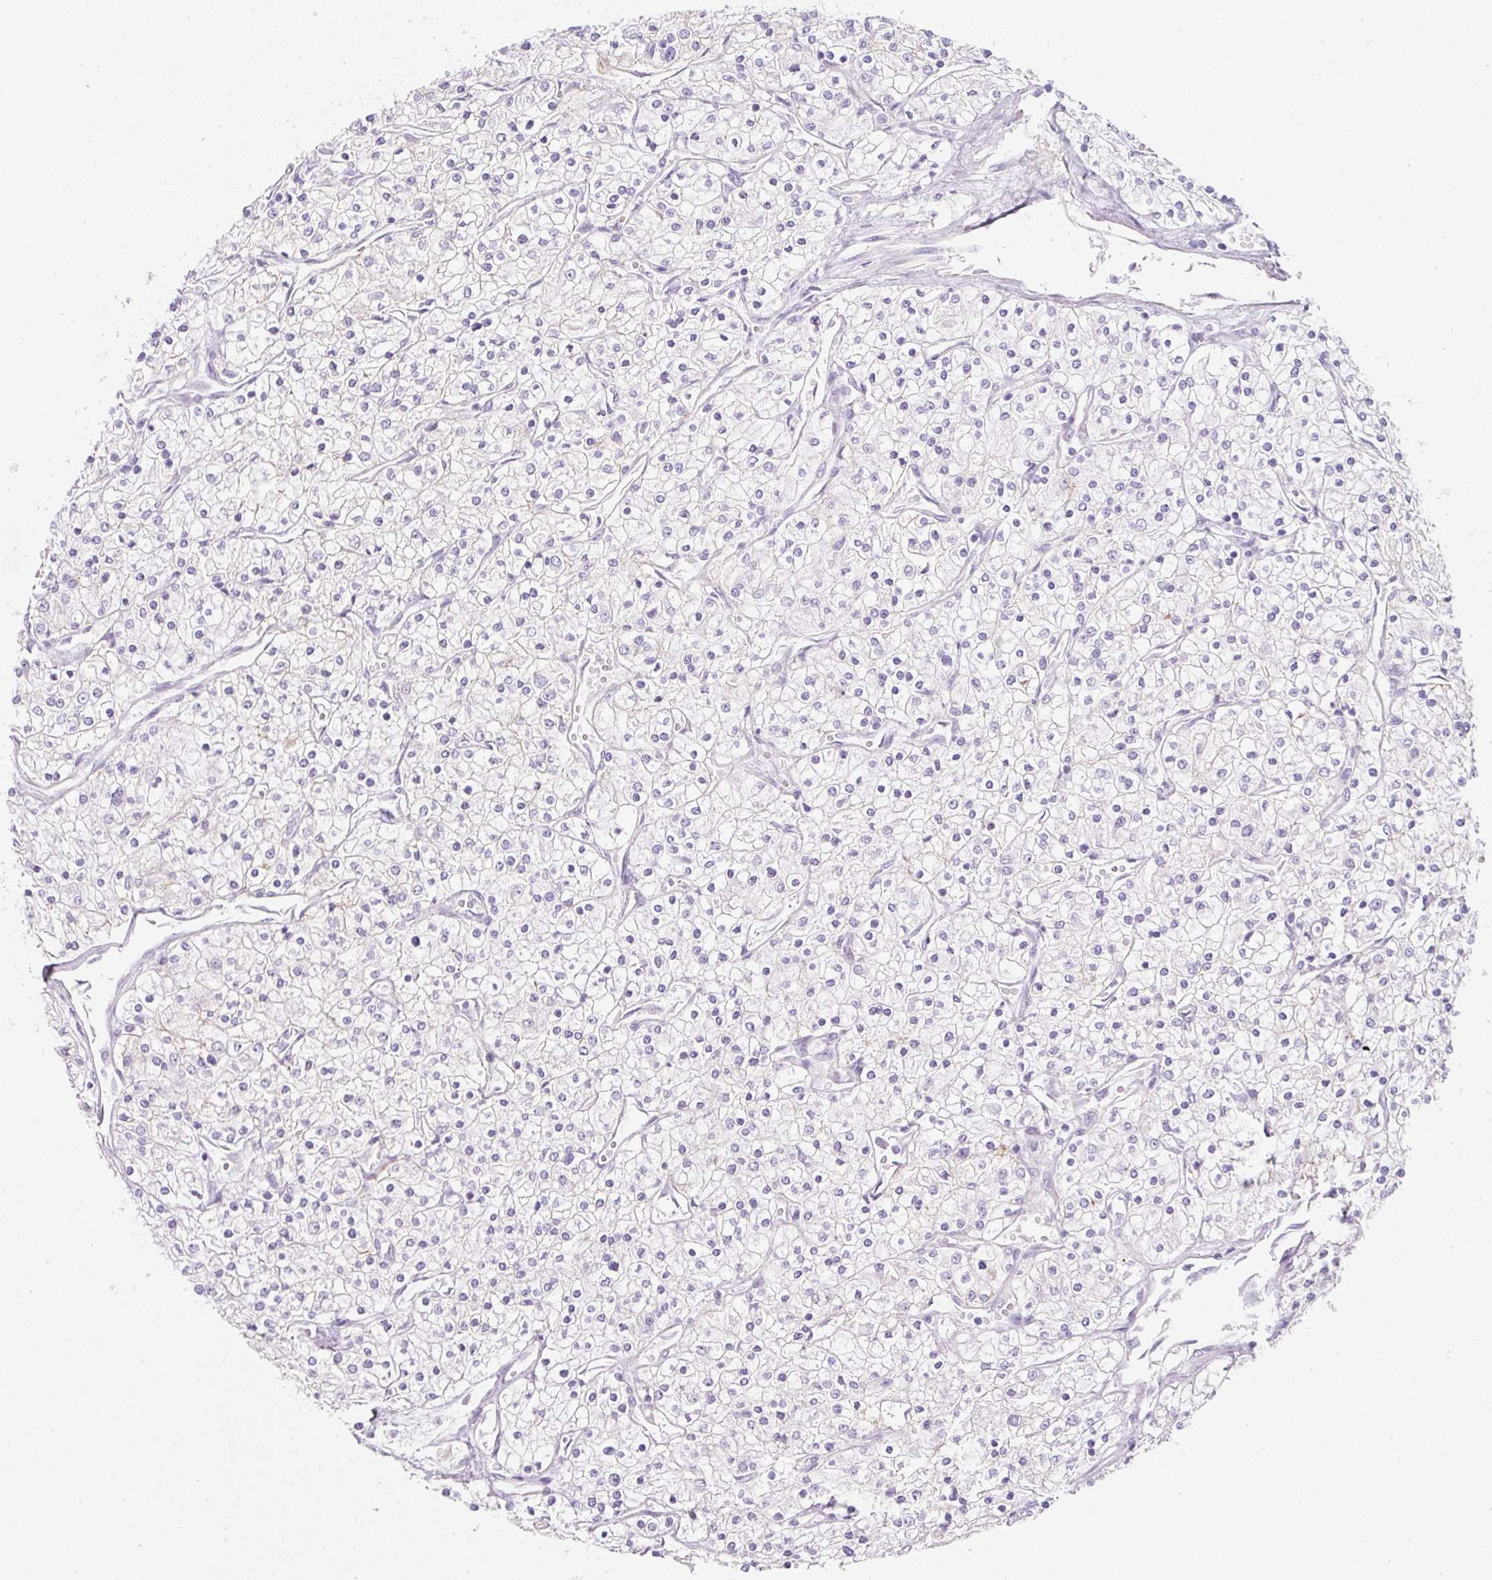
{"staining": {"intensity": "negative", "quantity": "none", "location": "none"}, "tissue": "renal cancer", "cell_type": "Tumor cells", "image_type": "cancer", "snomed": [{"axis": "morphology", "description": "Adenocarcinoma, NOS"}, {"axis": "topography", "description": "Kidney"}], "caption": "Tumor cells are negative for brown protein staining in renal cancer (adenocarcinoma). (DAB immunohistochemistry (IHC), high magnification).", "gene": "SLC2A2", "patient": {"sex": "male", "age": 80}}